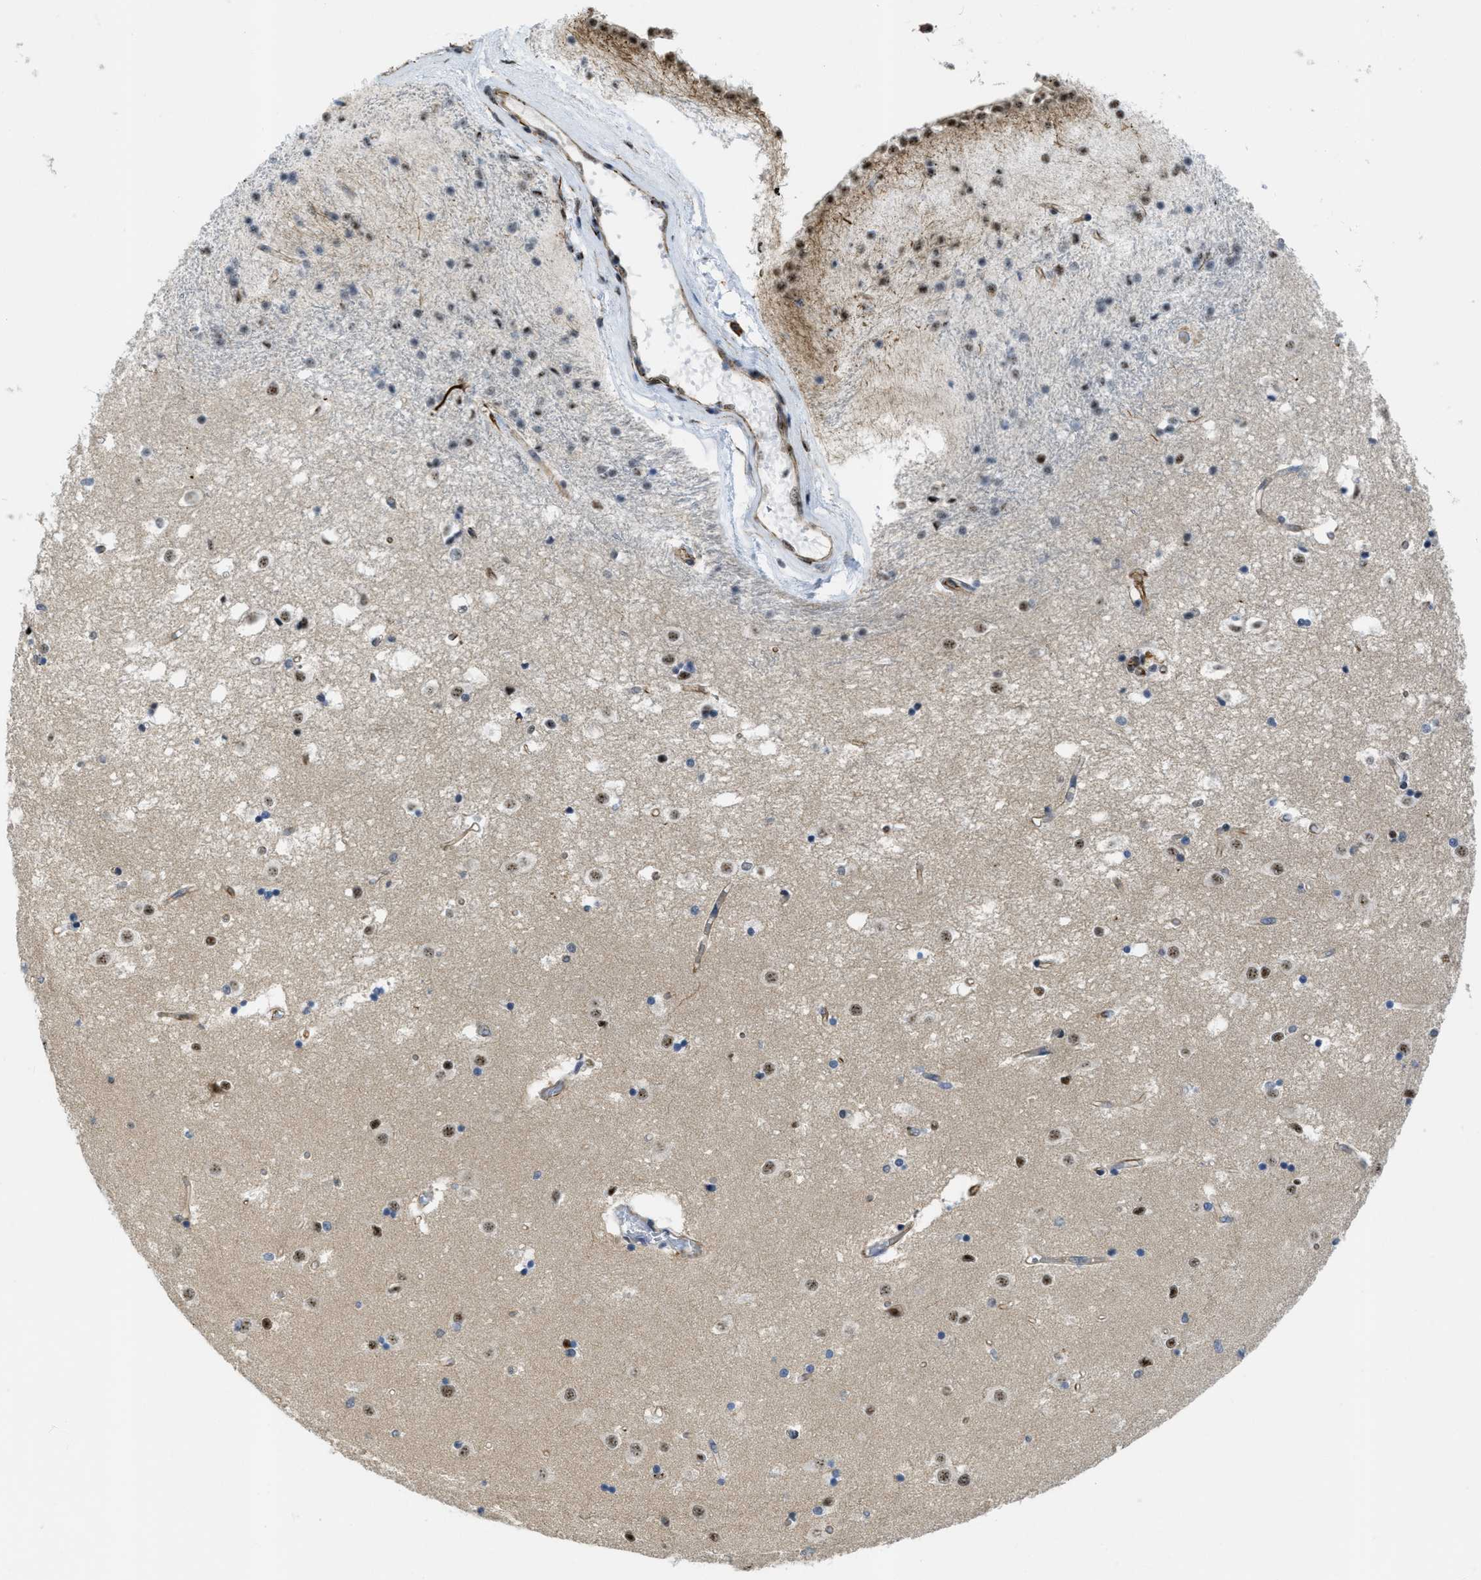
{"staining": {"intensity": "moderate", "quantity": "<25%", "location": "nuclear"}, "tissue": "caudate", "cell_type": "Glial cells", "image_type": "normal", "snomed": [{"axis": "morphology", "description": "Normal tissue, NOS"}, {"axis": "topography", "description": "Lateral ventricle wall"}], "caption": "Caudate stained with IHC exhibits moderate nuclear expression in about <25% of glial cells.", "gene": "LRRC8B", "patient": {"sex": "male", "age": 45}}